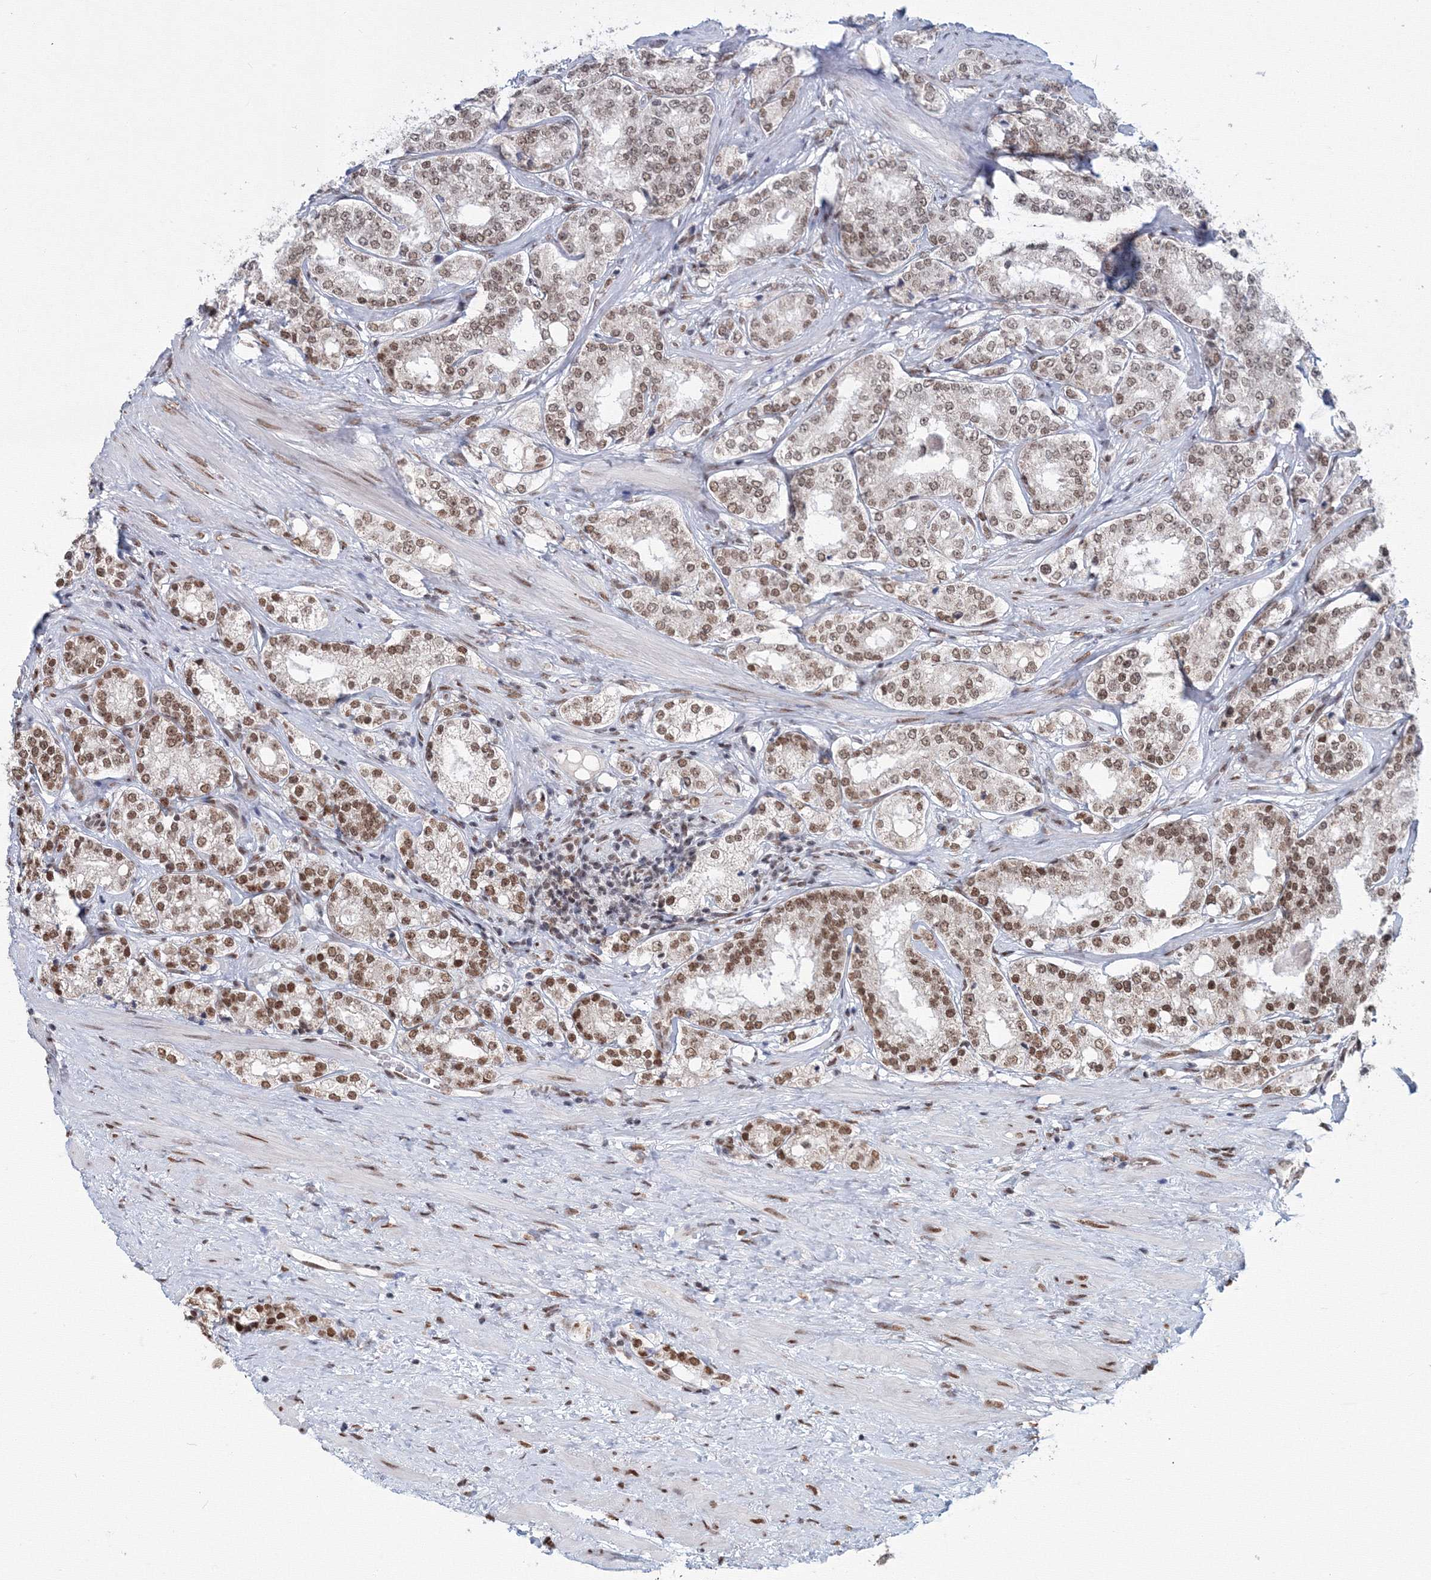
{"staining": {"intensity": "moderate", "quantity": "25%-75%", "location": "nuclear"}, "tissue": "prostate cancer", "cell_type": "Tumor cells", "image_type": "cancer", "snomed": [{"axis": "morphology", "description": "Normal tissue, NOS"}, {"axis": "morphology", "description": "Adenocarcinoma, High grade"}, {"axis": "topography", "description": "Prostate"}], "caption": "The micrograph reveals staining of prostate cancer, revealing moderate nuclear protein expression (brown color) within tumor cells.", "gene": "SF3B6", "patient": {"sex": "male", "age": 83}}